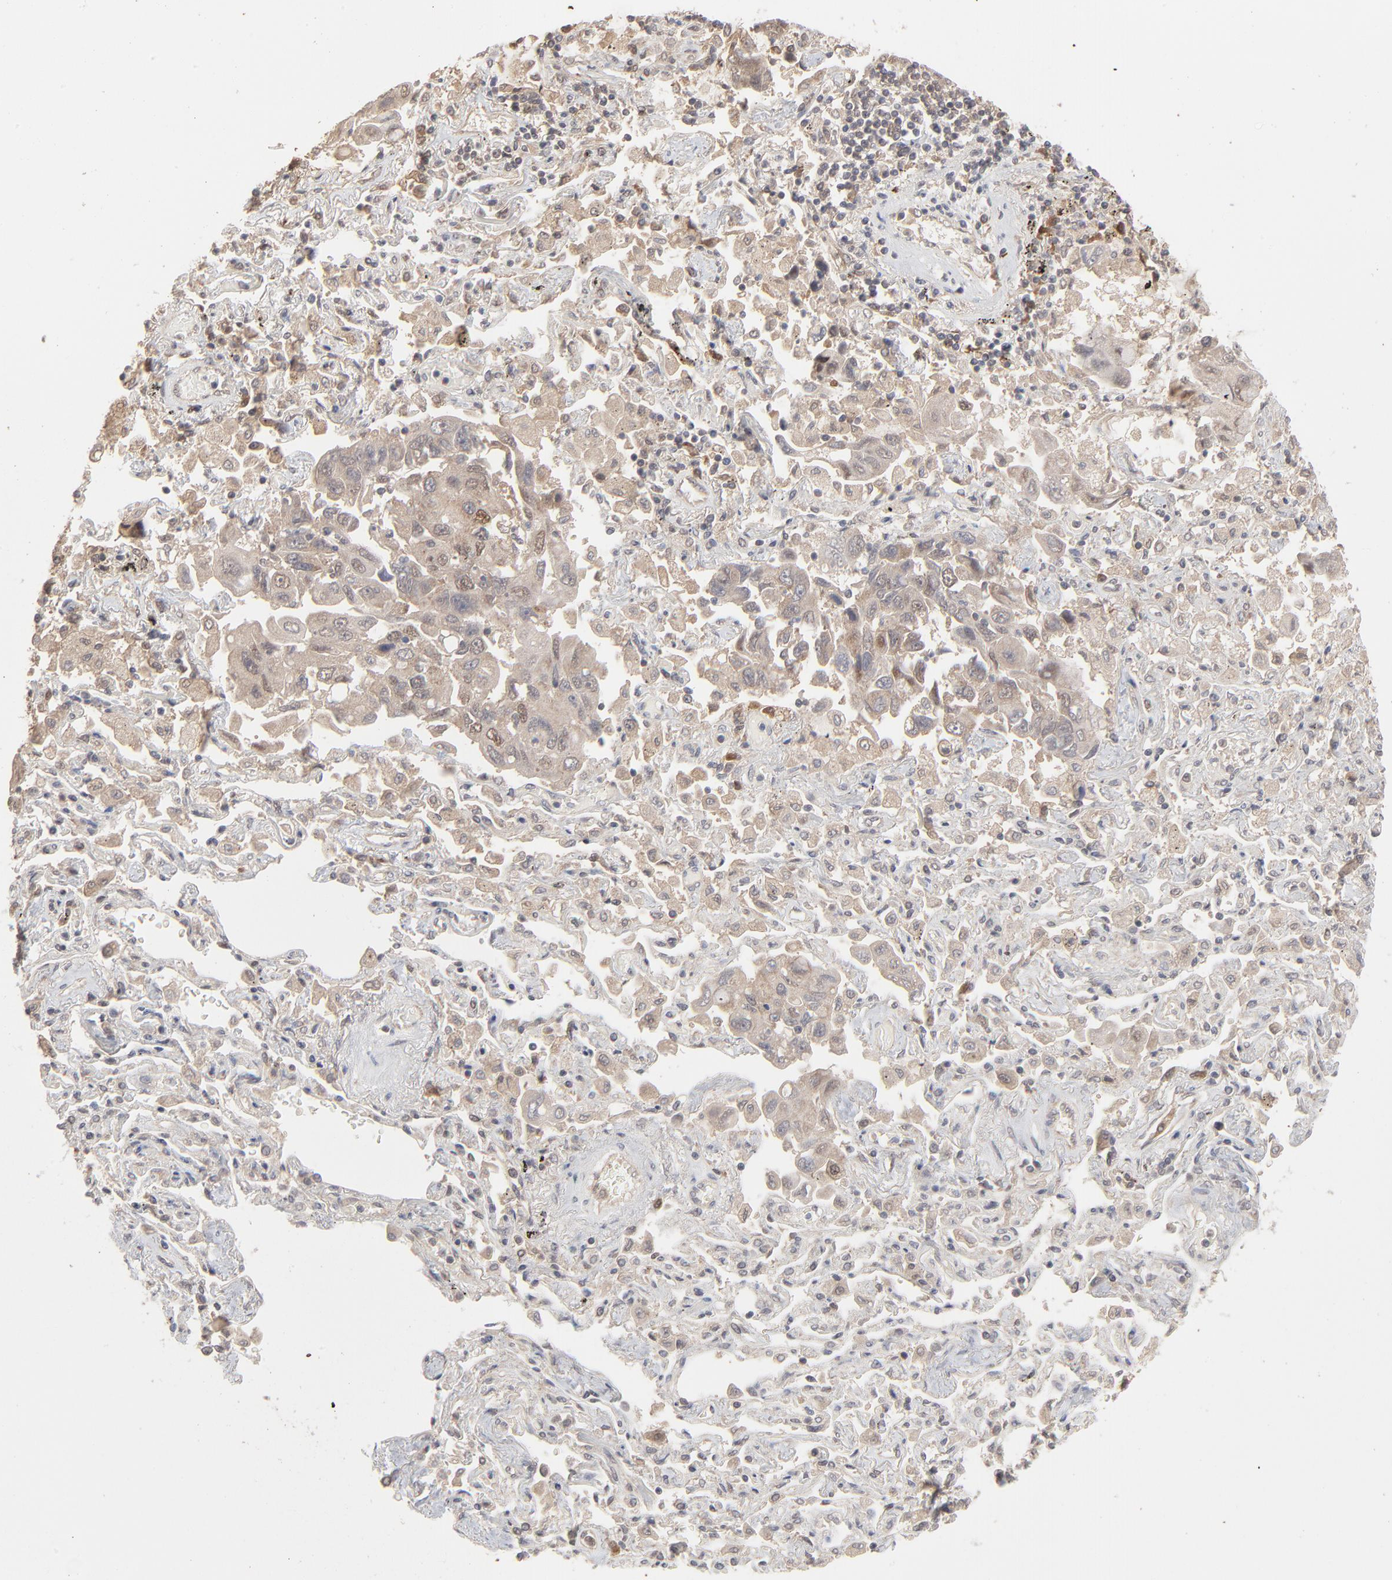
{"staining": {"intensity": "weak", "quantity": ">75%", "location": "cytoplasmic/membranous"}, "tissue": "lung cancer", "cell_type": "Tumor cells", "image_type": "cancer", "snomed": [{"axis": "morphology", "description": "Adenocarcinoma, NOS"}, {"axis": "topography", "description": "Lung"}], "caption": "Approximately >75% of tumor cells in human lung cancer reveal weak cytoplasmic/membranous protein positivity as visualized by brown immunohistochemical staining.", "gene": "SCFD1", "patient": {"sex": "male", "age": 64}}